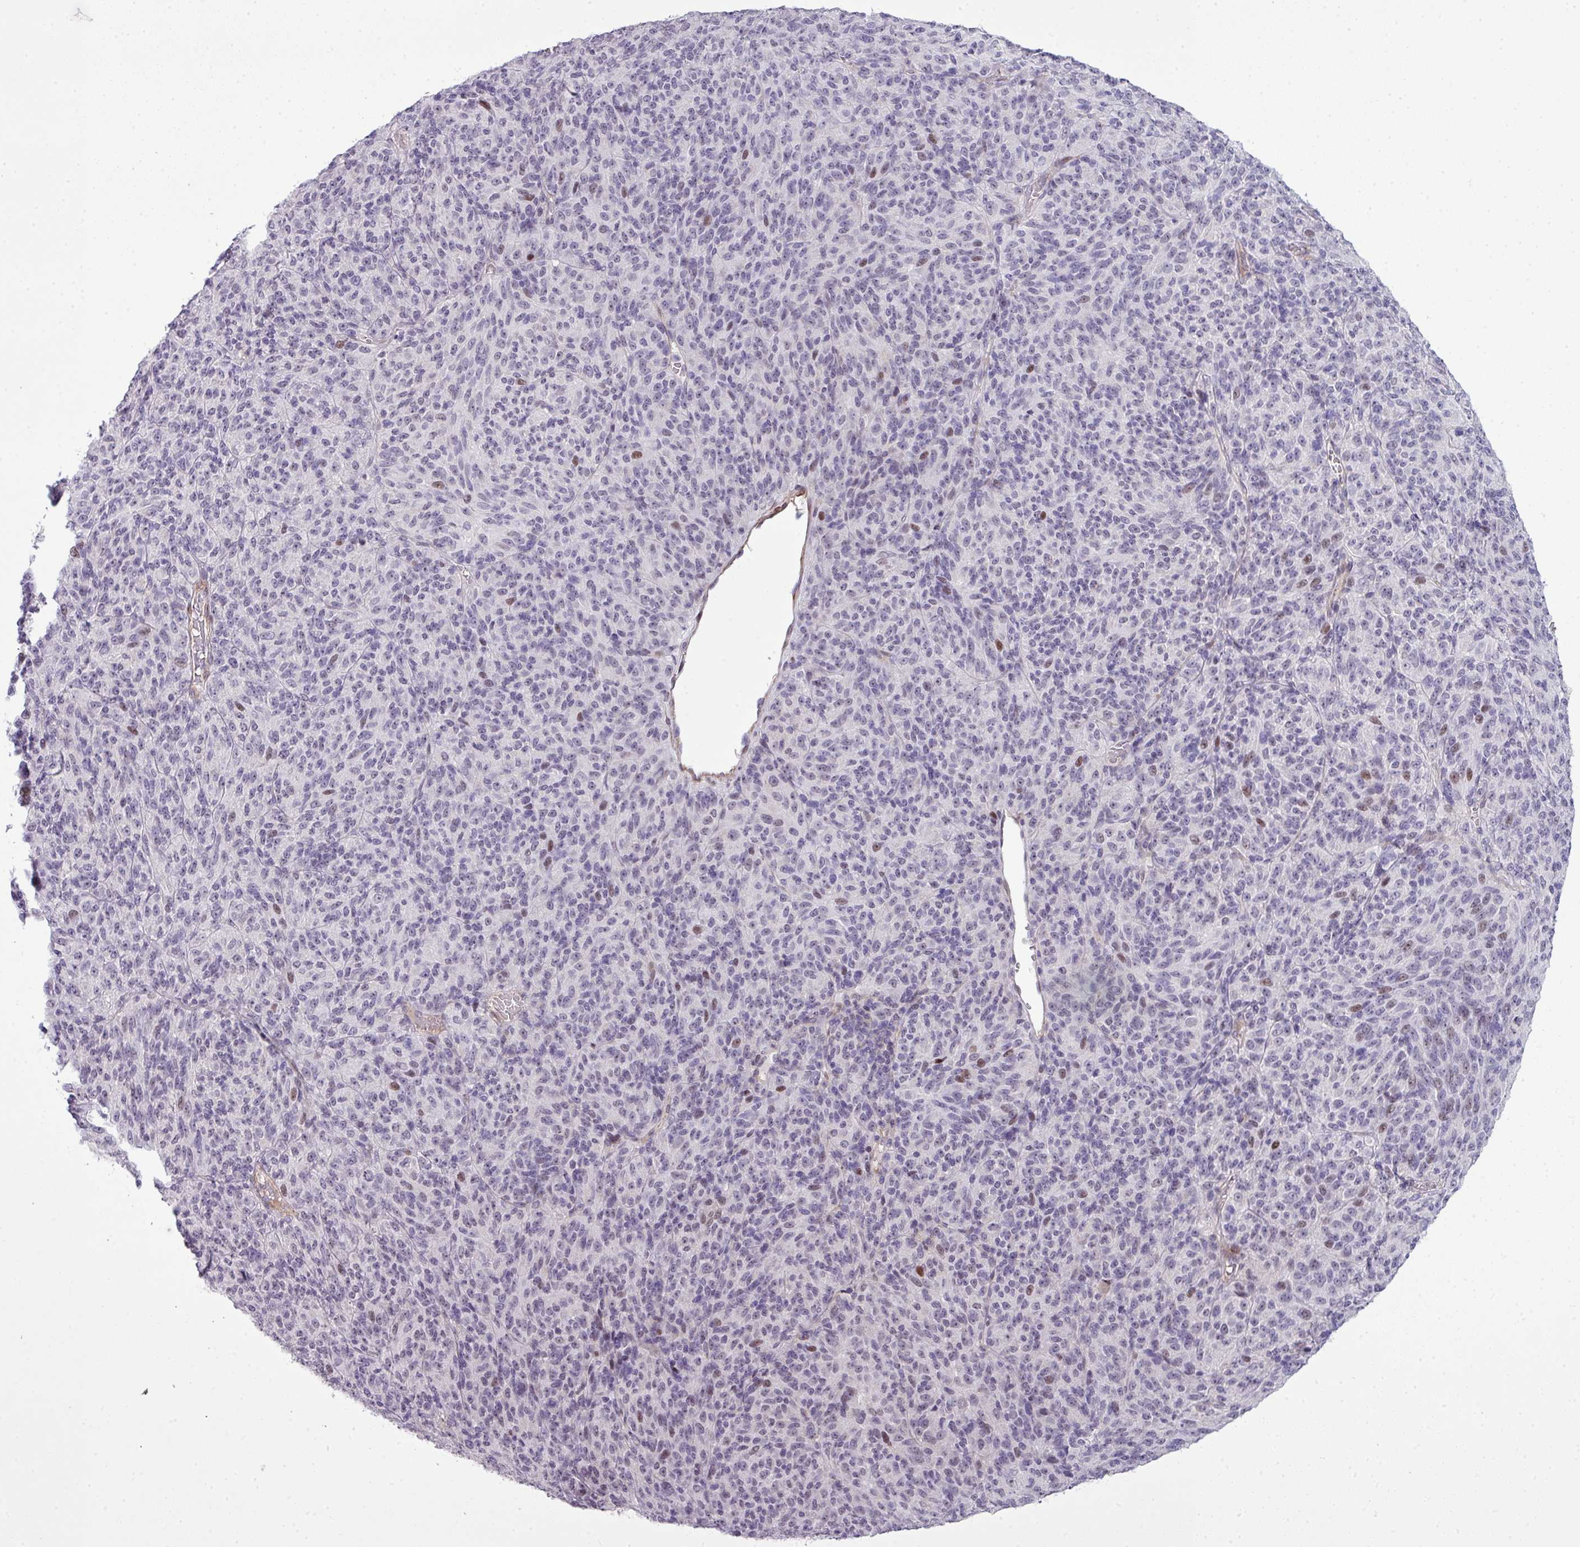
{"staining": {"intensity": "moderate", "quantity": "<25%", "location": "nuclear"}, "tissue": "melanoma", "cell_type": "Tumor cells", "image_type": "cancer", "snomed": [{"axis": "morphology", "description": "Malignant melanoma, Metastatic site"}, {"axis": "topography", "description": "Brain"}], "caption": "A brown stain highlights moderate nuclear staining of a protein in human melanoma tumor cells.", "gene": "ZNF688", "patient": {"sex": "female", "age": 56}}